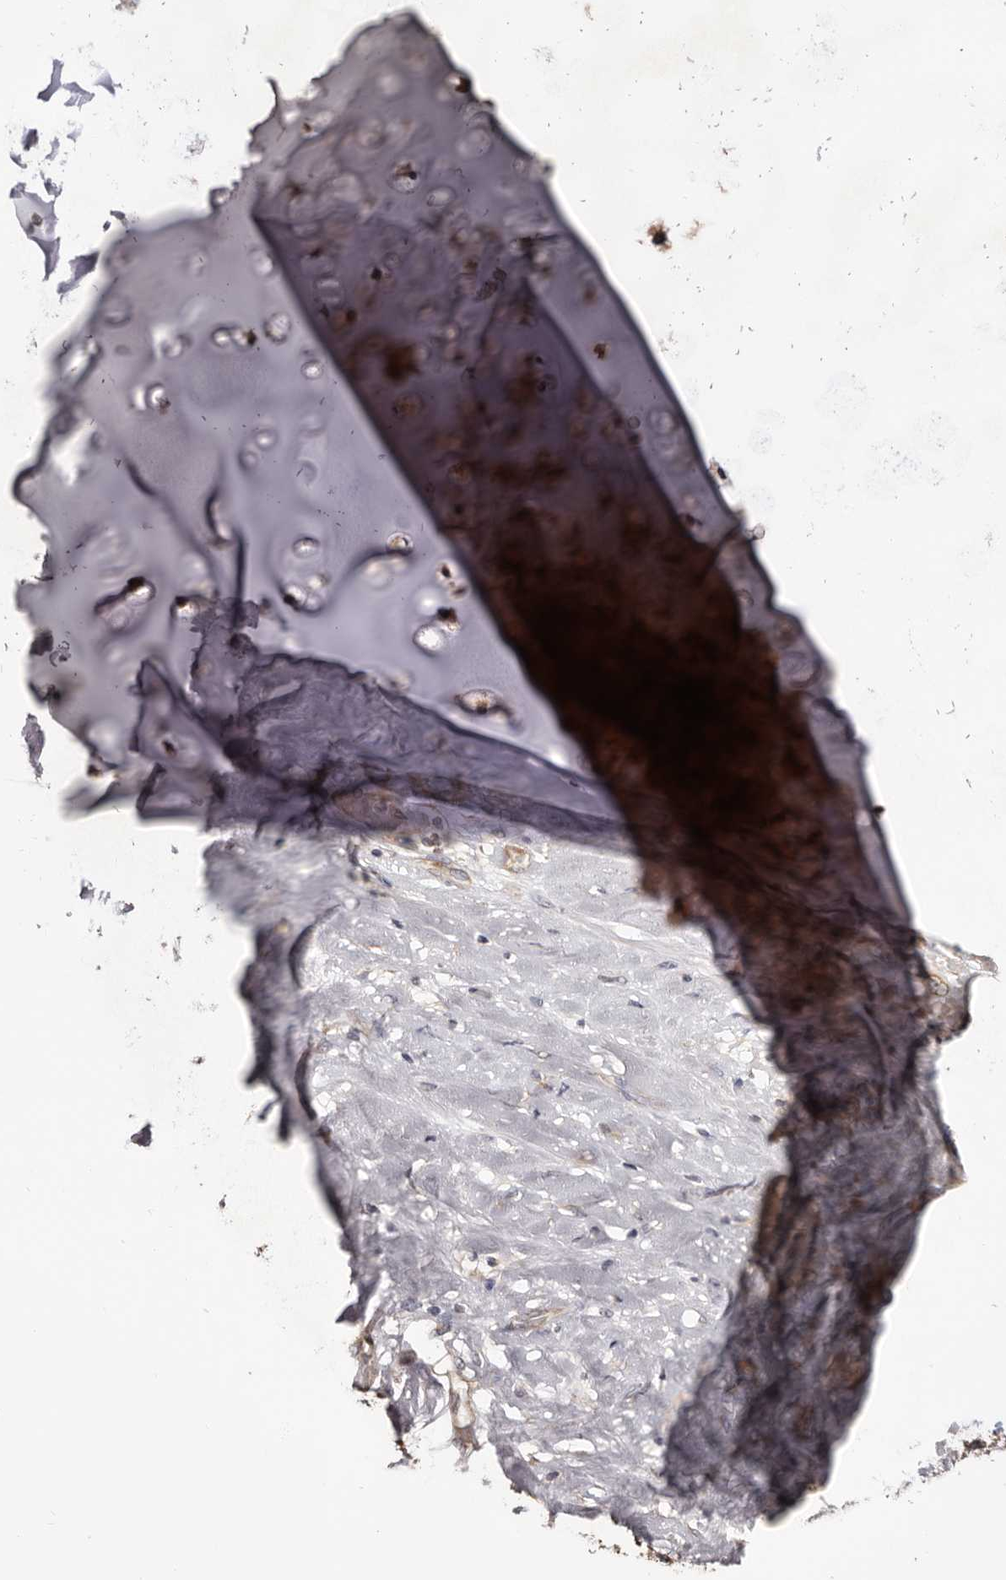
{"staining": {"intensity": "weak", "quantity": ">75%", "location": "cytoplasmic/membranous"}, "tissue": "adipose tissue", "cell_type": "Adipocytes", "image_type": "normal", "snomed": [{"axis": "morphology", "description": "Normal tissue, NOS"}, {"axis": "morphology", "description": "Basal cell carcinoma"}, {"axis": "topography", "description": "Cartilage tissue"}, {"axis": "topography", "description": "Nasopharynx"}, {"axis": "topography", "description": "Oral tissue"}], "caption": "The photomicrograph demonstrates staining of normal adipose tissue, revealing weak cytoplasmic/membranous protein positivity (brown color) within adipocytes. The staining was performed using DAB (3,3'-diaminobenzidine), with brown indicating positive protein expression. Nuclei are stained blue with hematoxylin.", "gene": "ADAMTS2", "patient": {"sex": "female", "age": 77}}